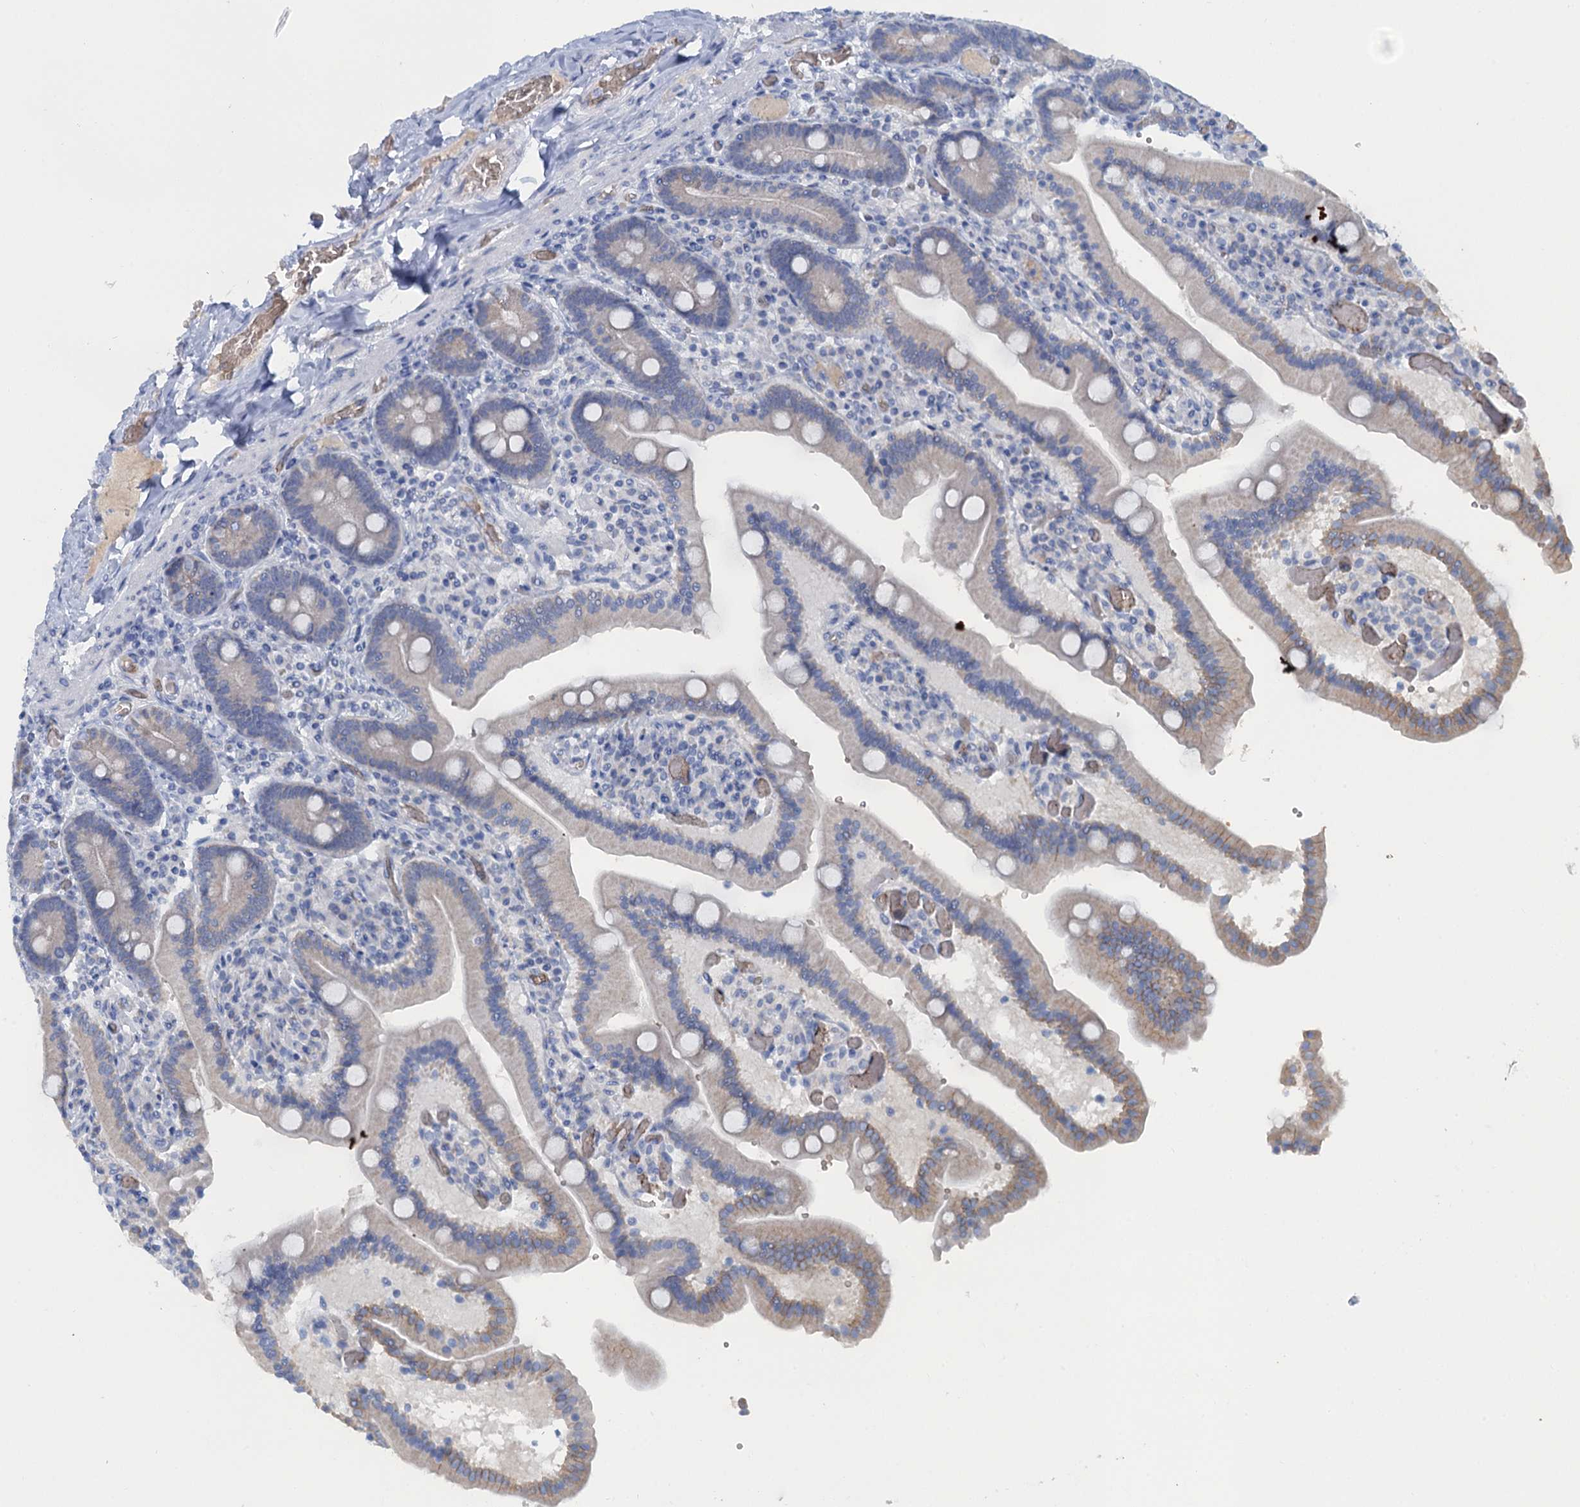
{"staining": {"intensity": "negative", "quantity": "none", "location": "none"}, "tissue": "duodenum", "cell_type": "Glandular cells", "image_type": "normal", "snomed": [{"axis": "morphology", "description": "Normal tissue, NOS"}, {"axis": "topography", "description": "Duodenum"}], "caption": "Immunohistochemistry (IHC) photomicrograph of normal duodenum: human duodenum stained with DAB (3,3'-diaminobenzidine) reveals no significant protein expression in glandular cells.", "gene": "MYADML2", "patient": {"sex": "female", "age": 62}}